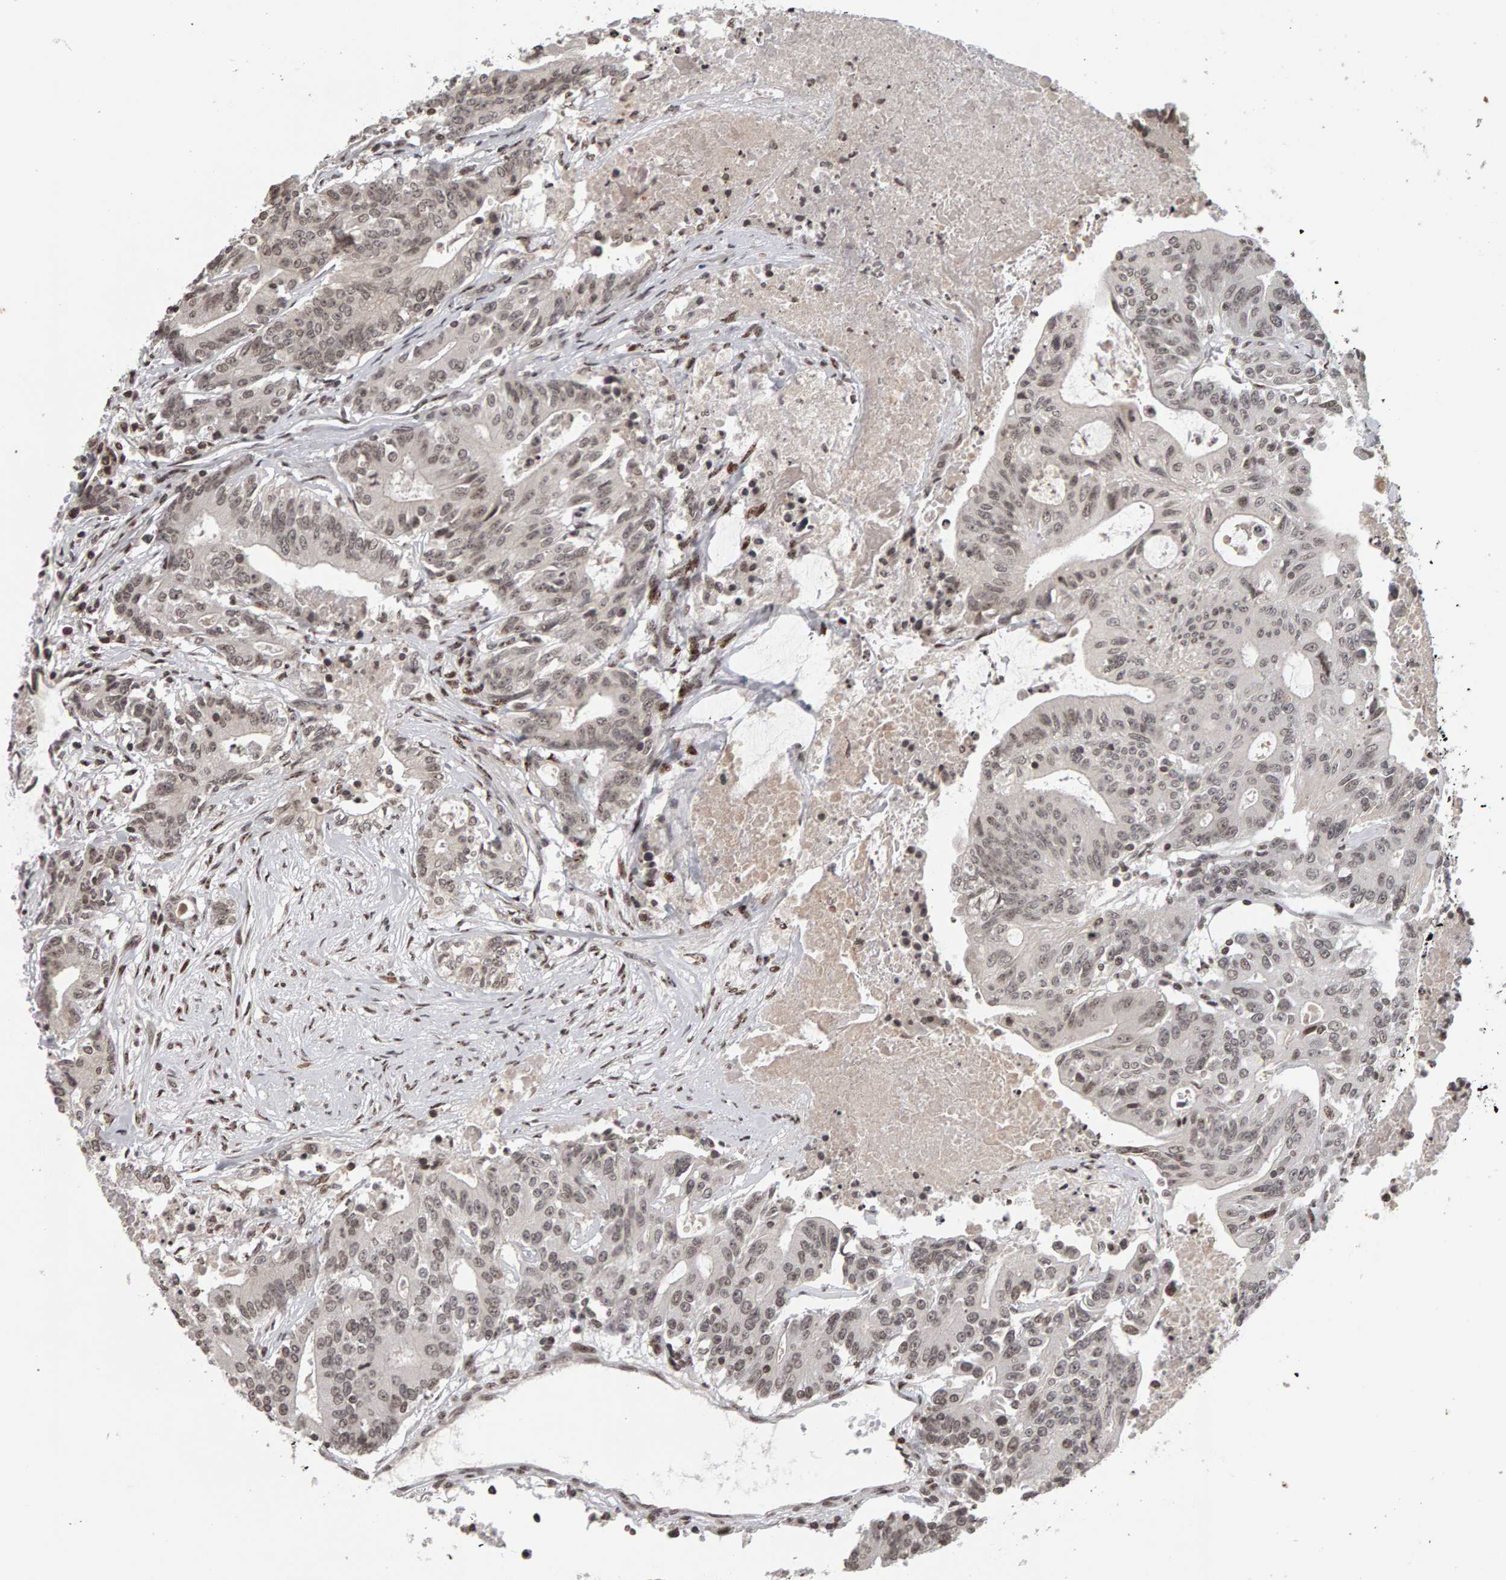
{"staining": {"intensity": "weak", "quantity": ">75%", "location": "nuclear"}, "tissue": "colorectal cancer", "cell_type": "Tumor cells", "image_type": "cancer", "snomed": [{"axis": "morphology", "description": "Adenocarcinoma, NOS"}, {"axis": "topography", "description": "Colon"}], "caption": "Protein positivity by immunohistochemistry (IHC) exhibits weak nuclear expression in about >75% of tumor cells in colorectal cancer (adenocarcinoma).", "gene": "TRAM1", "patient": {"sex": "female", "age": 77}}